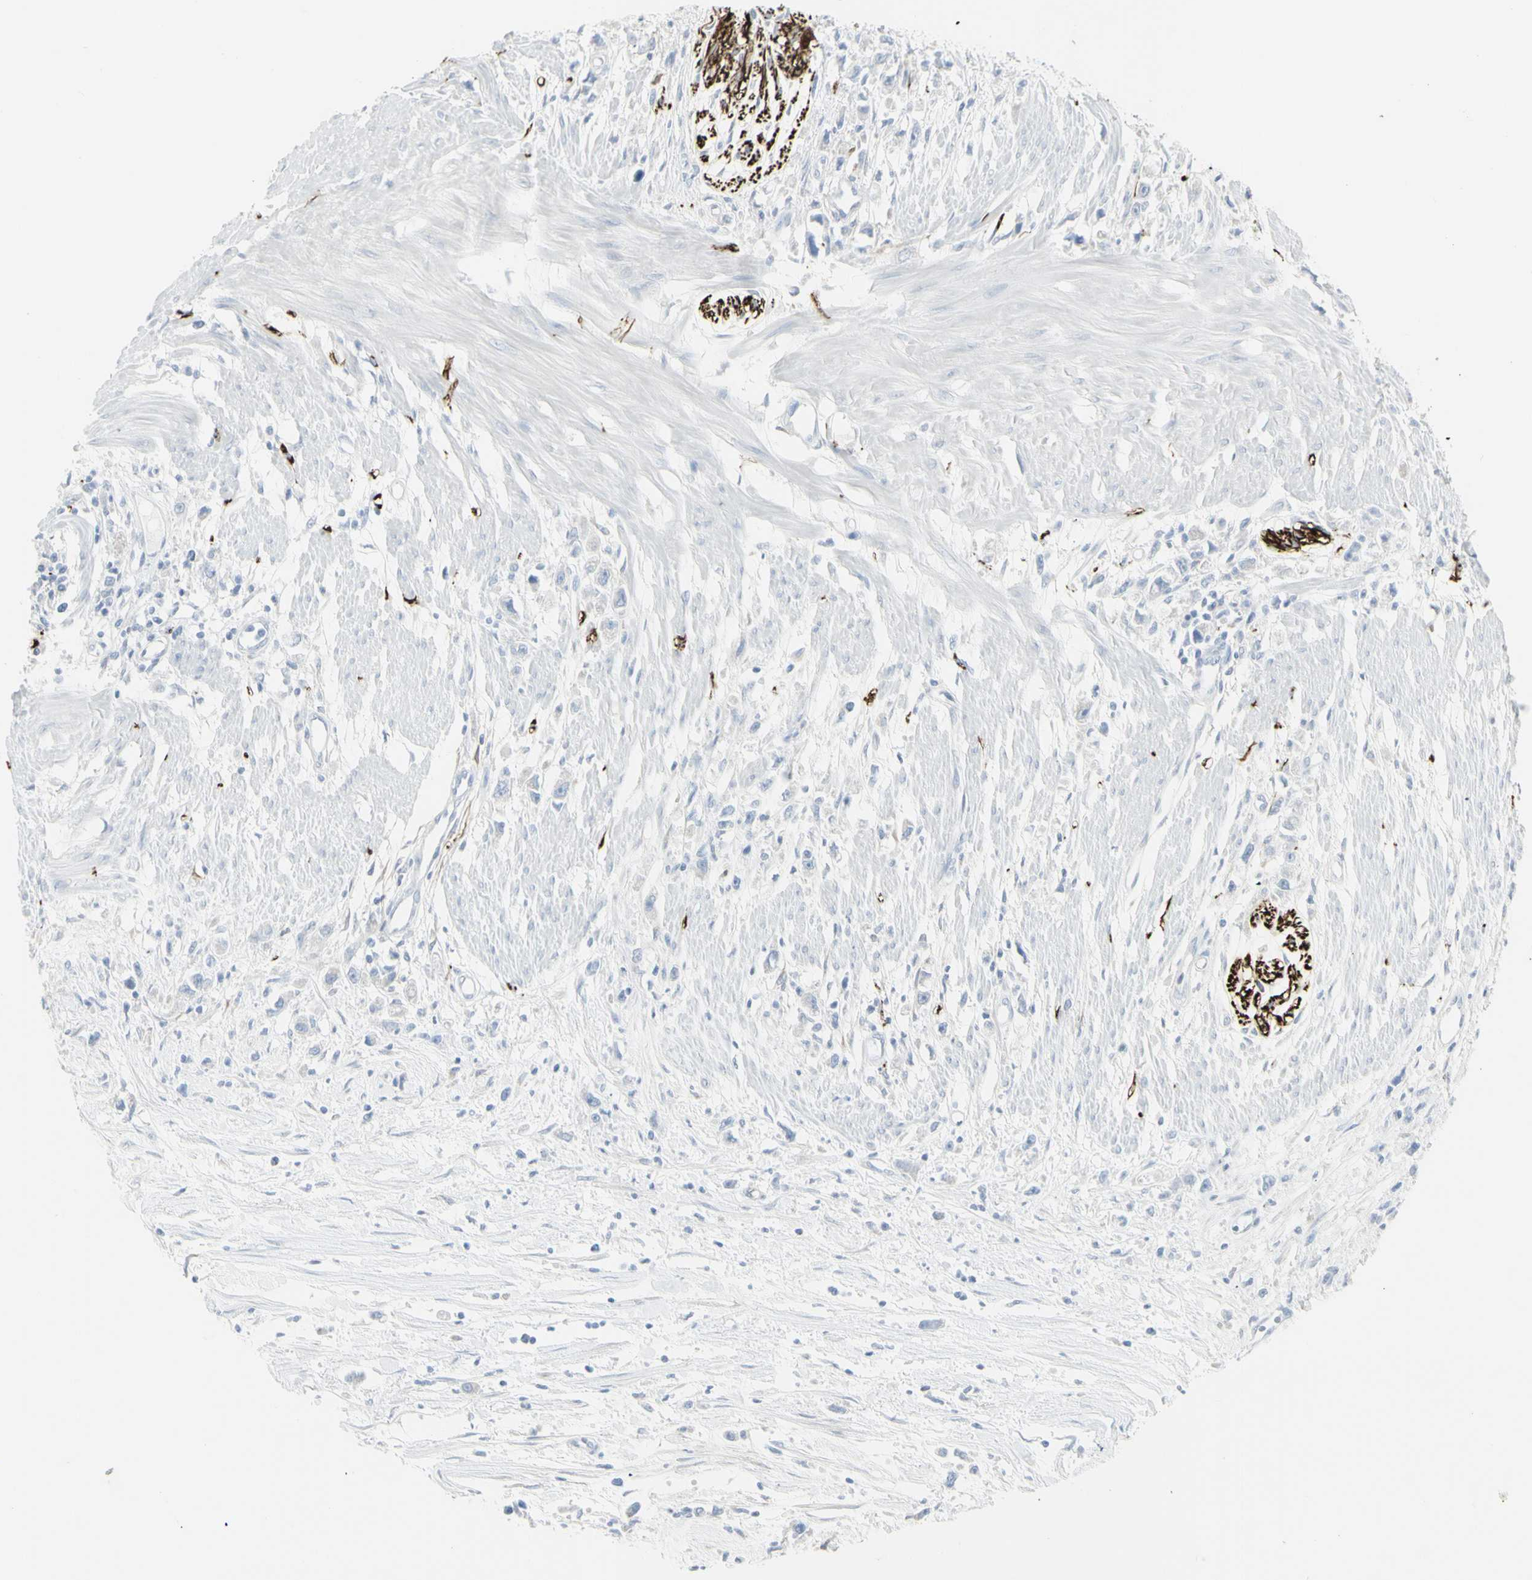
{"staining": {"intensity": "negative", "quantity": "none", "location": "none"}, "tissue": "stomach cancer", "cell_type": "Tumor cells", "image_type": "cancer", "snomed": [{"axis": "morphology", "description": "Adenocarcinoma, NOS"}, {"axis": "topography", "description": "Stomach"}], "caption": "The IHC photomicrograph has no significant expression in tumor cells of stomach cancer tissue. (Stains: DAB immunohistochemistry (IHC) with hematoxylin counter stain, Microscopy: brightfield microscopy at high magnification).", "gene": "ENSG00000198211", "patient": {"sex": "female", "age": 59}}